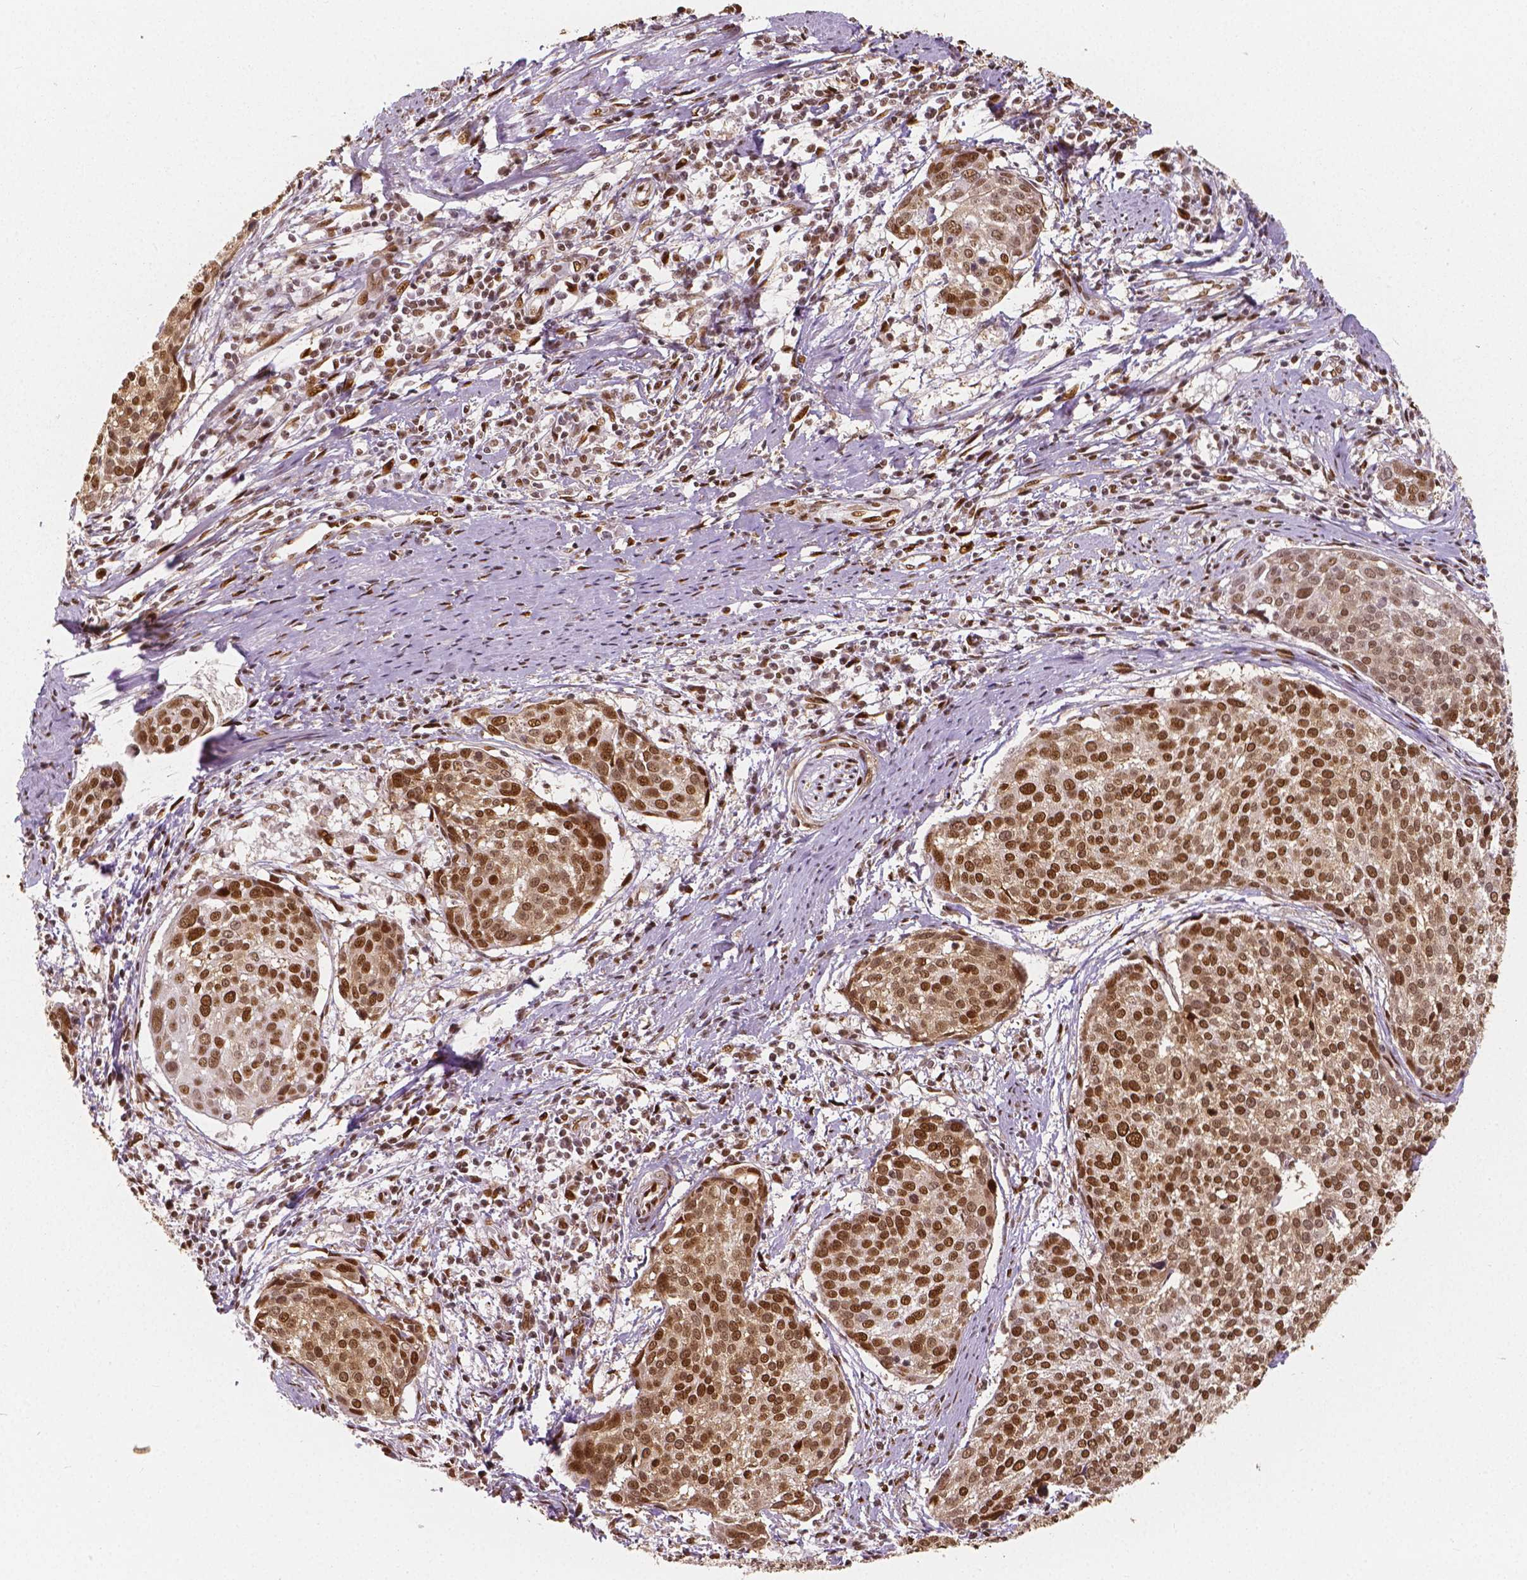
{"staining": {"intensity": "moderate", "quantity": ">75%", "location": "nuclear"}, "tissue": "cervical cancer", "cell_type": "Tumor cells", "image_type": "cancer", "snomed": [{"axis": "morphology", "description": "Squamous cell carcinoma, NOS"}, {"axis": "topography", "description": "Cervix"}], "caption": "A photomicrograph of squamous cell carcinoma (cervical) stained for a protein shows moderate nuclear brown staining in tumor cells.", "gene": "NUCKS1", "patient": {"sex": "female", "age": 39}}